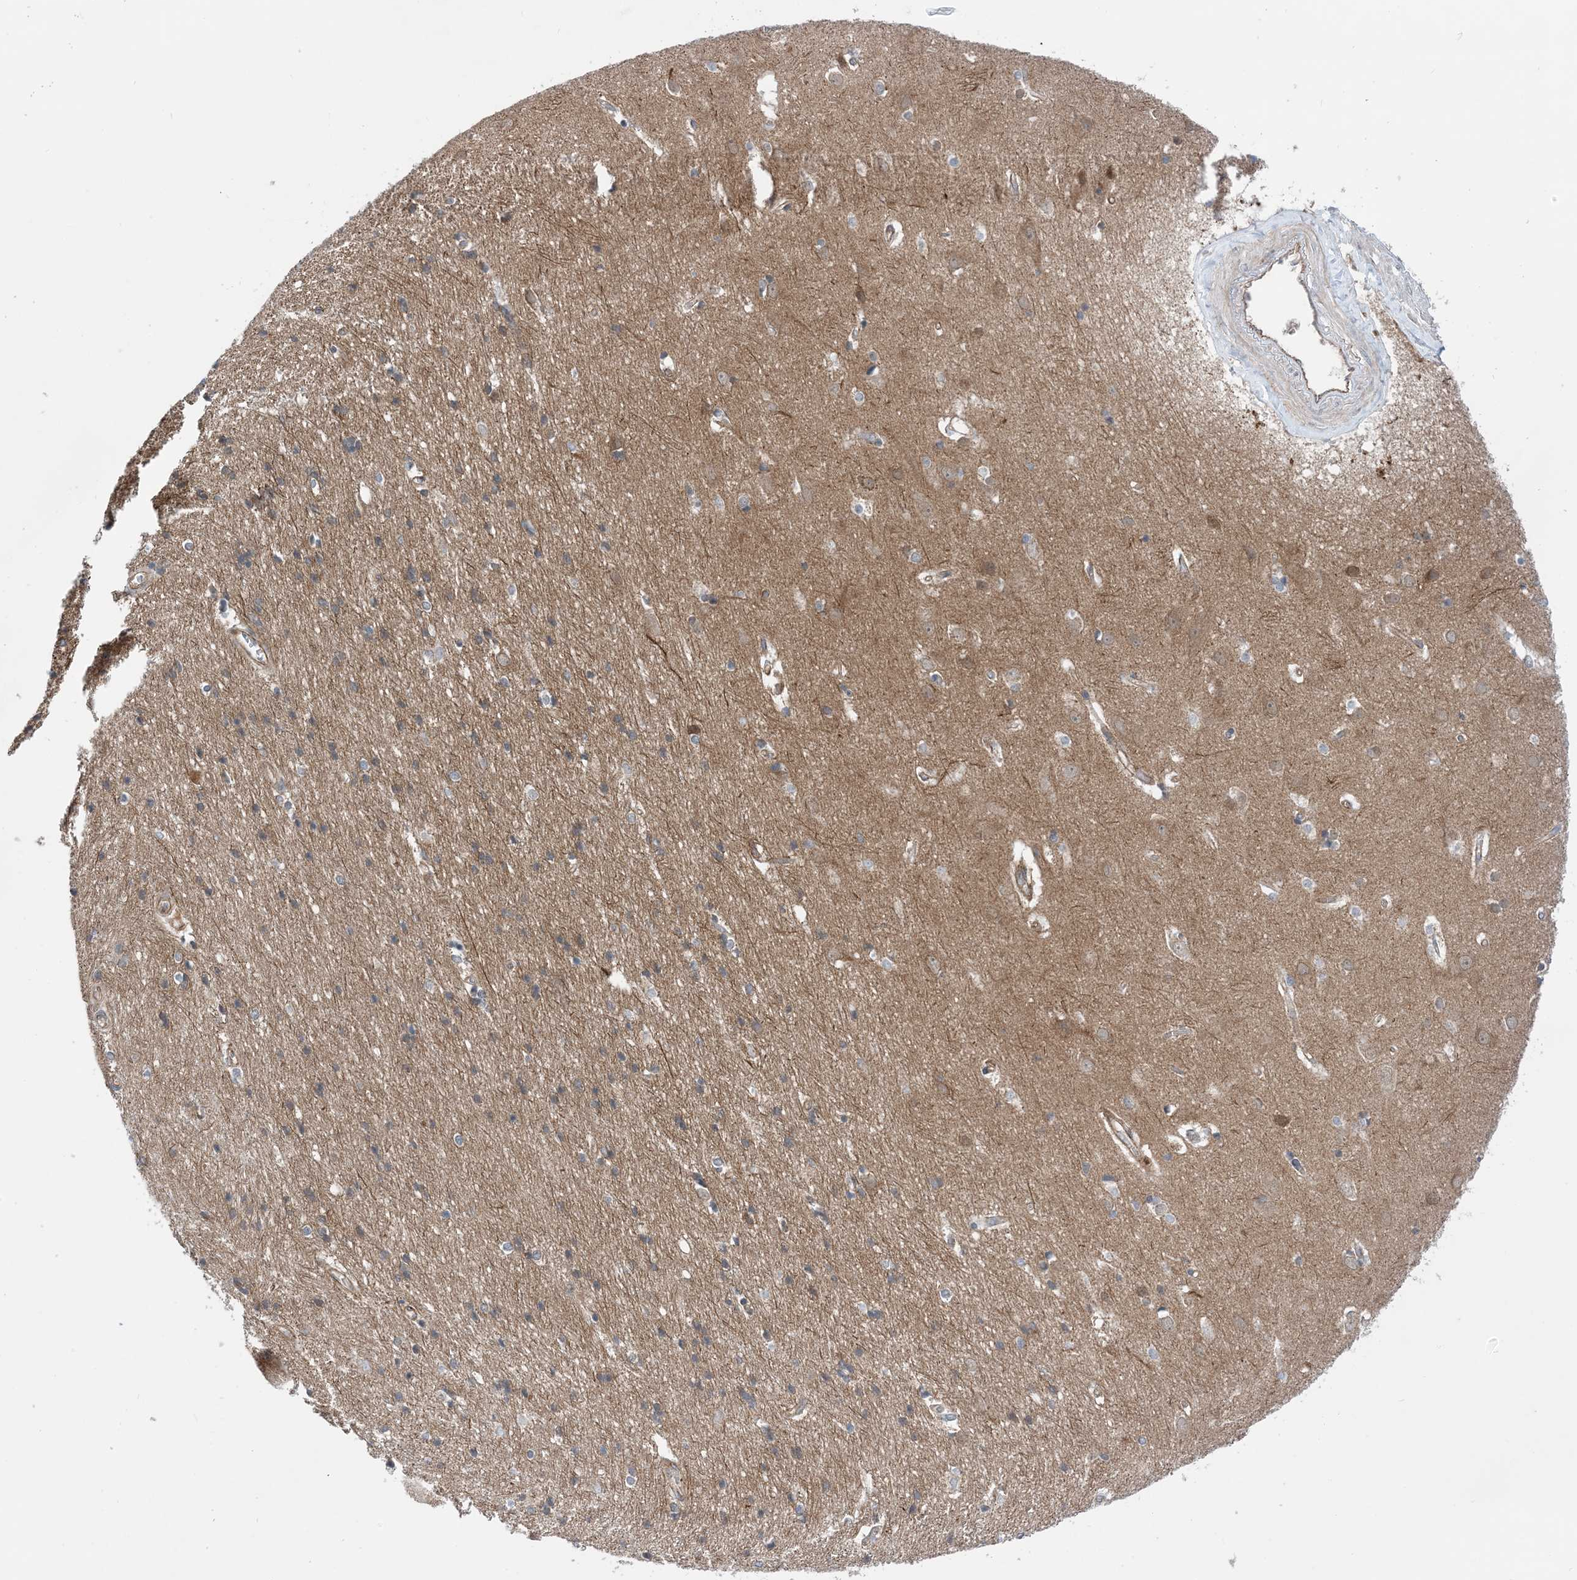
{"staining": {"intensity": "weak", "quantity": ">75%", "location": "cytoplasmic/membranous"}, "tissue": "cerebral cortex", "cell_type": "Endothelial cells", "image_type": "normal", "snomed": [{"axis": "morphology", "description": "Normal tissue, NOS"}, {"axis": "topography", "description": "Cerebral cortex"}], "caption": "Approximately >75% of endothelial cells in unremarkable human cerebral cortex display weak cytoplasmic/membranous protein expression as visualized by brown immunohistochemical staining.", "gene": "EHBP1", "patient": {"sex": "male", "age": 54}}